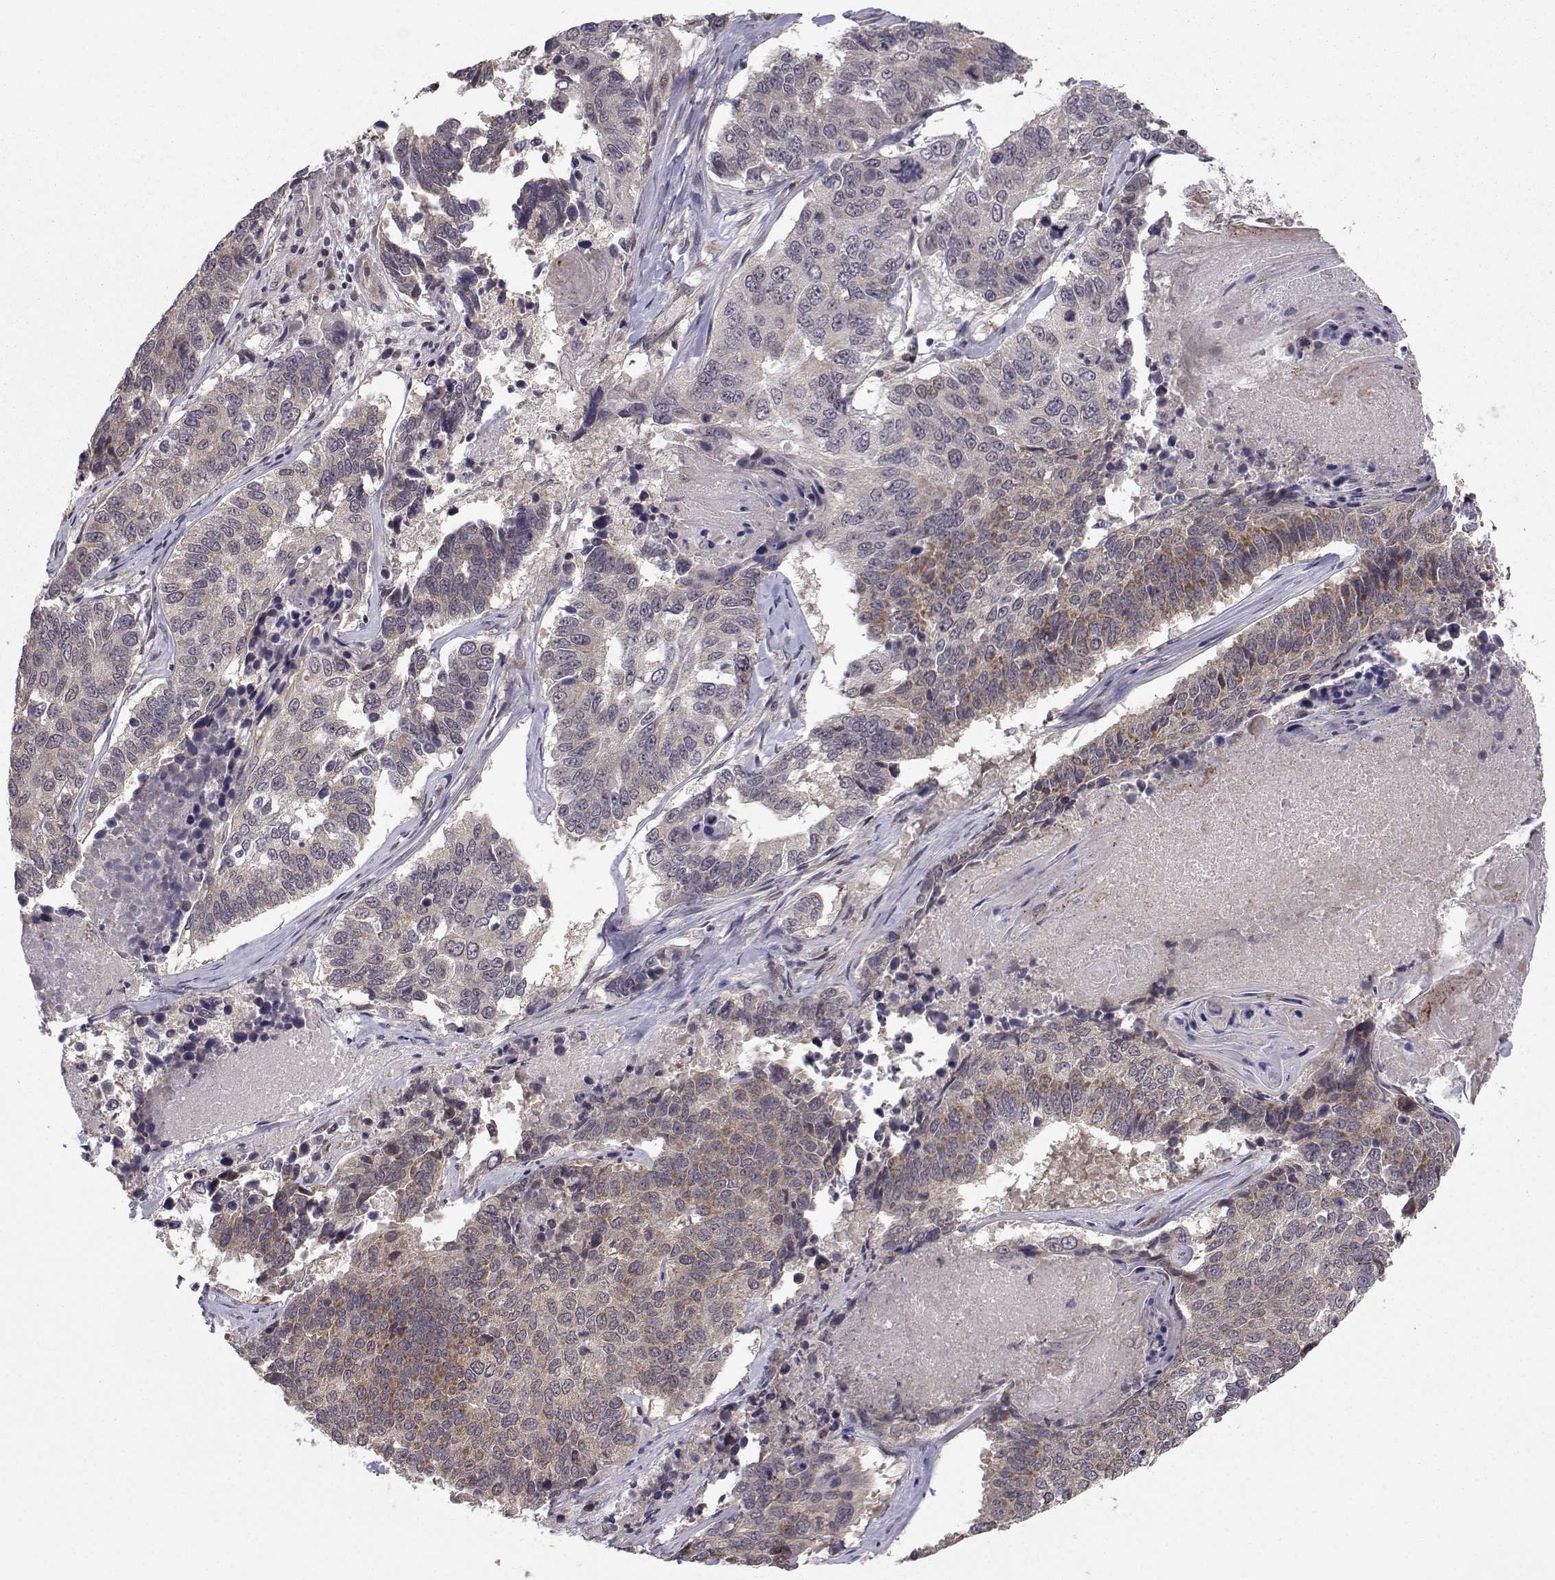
{"staining": {"intensity": "moderate", "quantity": "<25%", "location": "cytoplasmic/membranous"}, "tissue": "lung cancer", "cell_type": "Tumor cells", "image_type": "cancer", "snomed": [{"axis": "morphology", "description": "Squamous cell carcinoma, NOS"}, {"axis": "topography", "description": "Lung"}], "caption": "Moderate cytoplasmic/membranous expression is identified in about <25% of tumor cells in lung cancer.", "gene": "PKN2", "patient": {"sex": "male", "age": 73}}